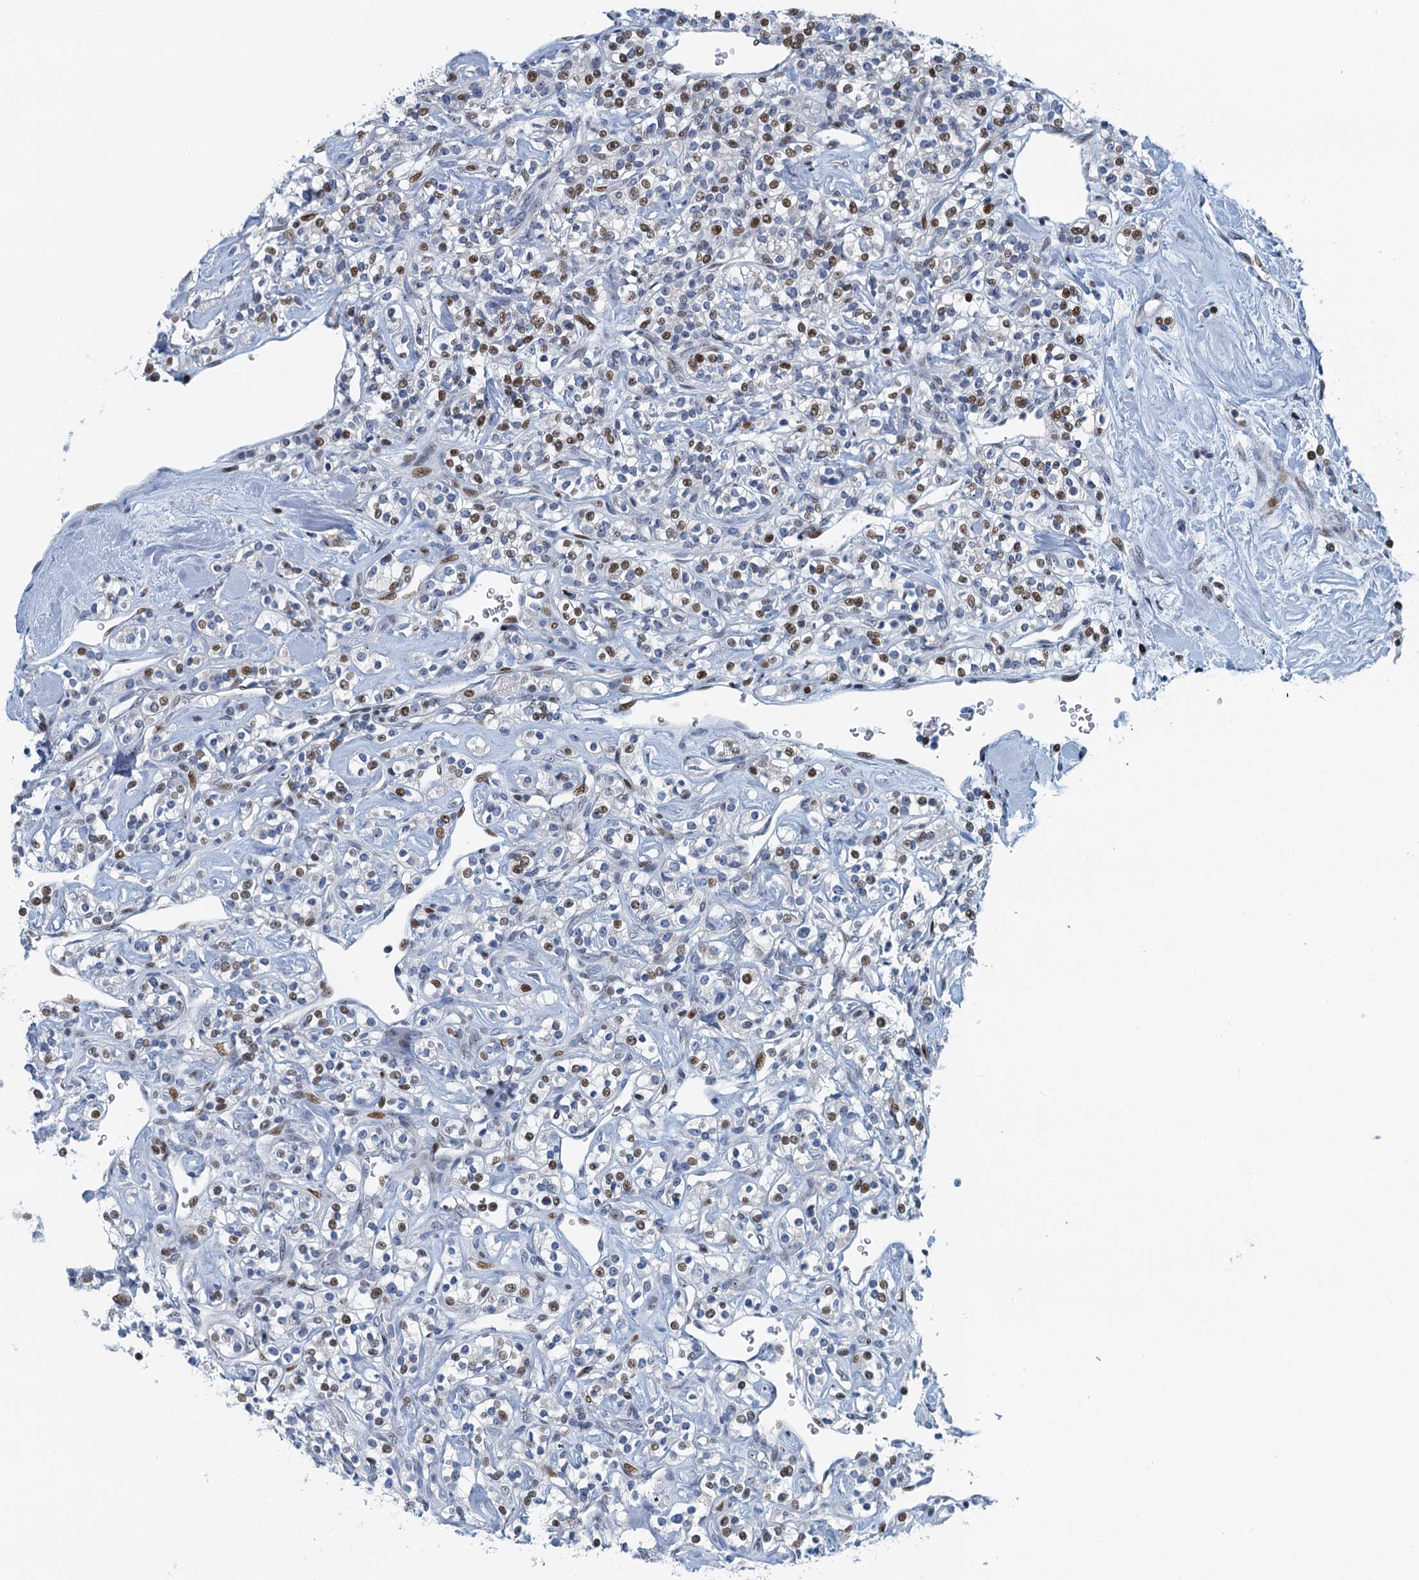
{"staining": {"intensity": "moderate", "quantity": "25%-75%", "location": "nuclear"}, "tissue": "renal cancer", "cell_type": "Tumor cells", "image_type": "cancer", "snomed": [{"axis": "morphology", "description": "Adenocarcinoma, NOS"}, {"axis": "topography", "description": "Kidney"}], "caption": "The immunohistochemical stain shows moderate nuclear staining in tumor cells of adenocarcinoma (renal) tissue. (Brightfield microscopy of DAB IHC at high magnification).", "gene": "ANKRD13D", "patient": {"sex": "male", "age": 77}}